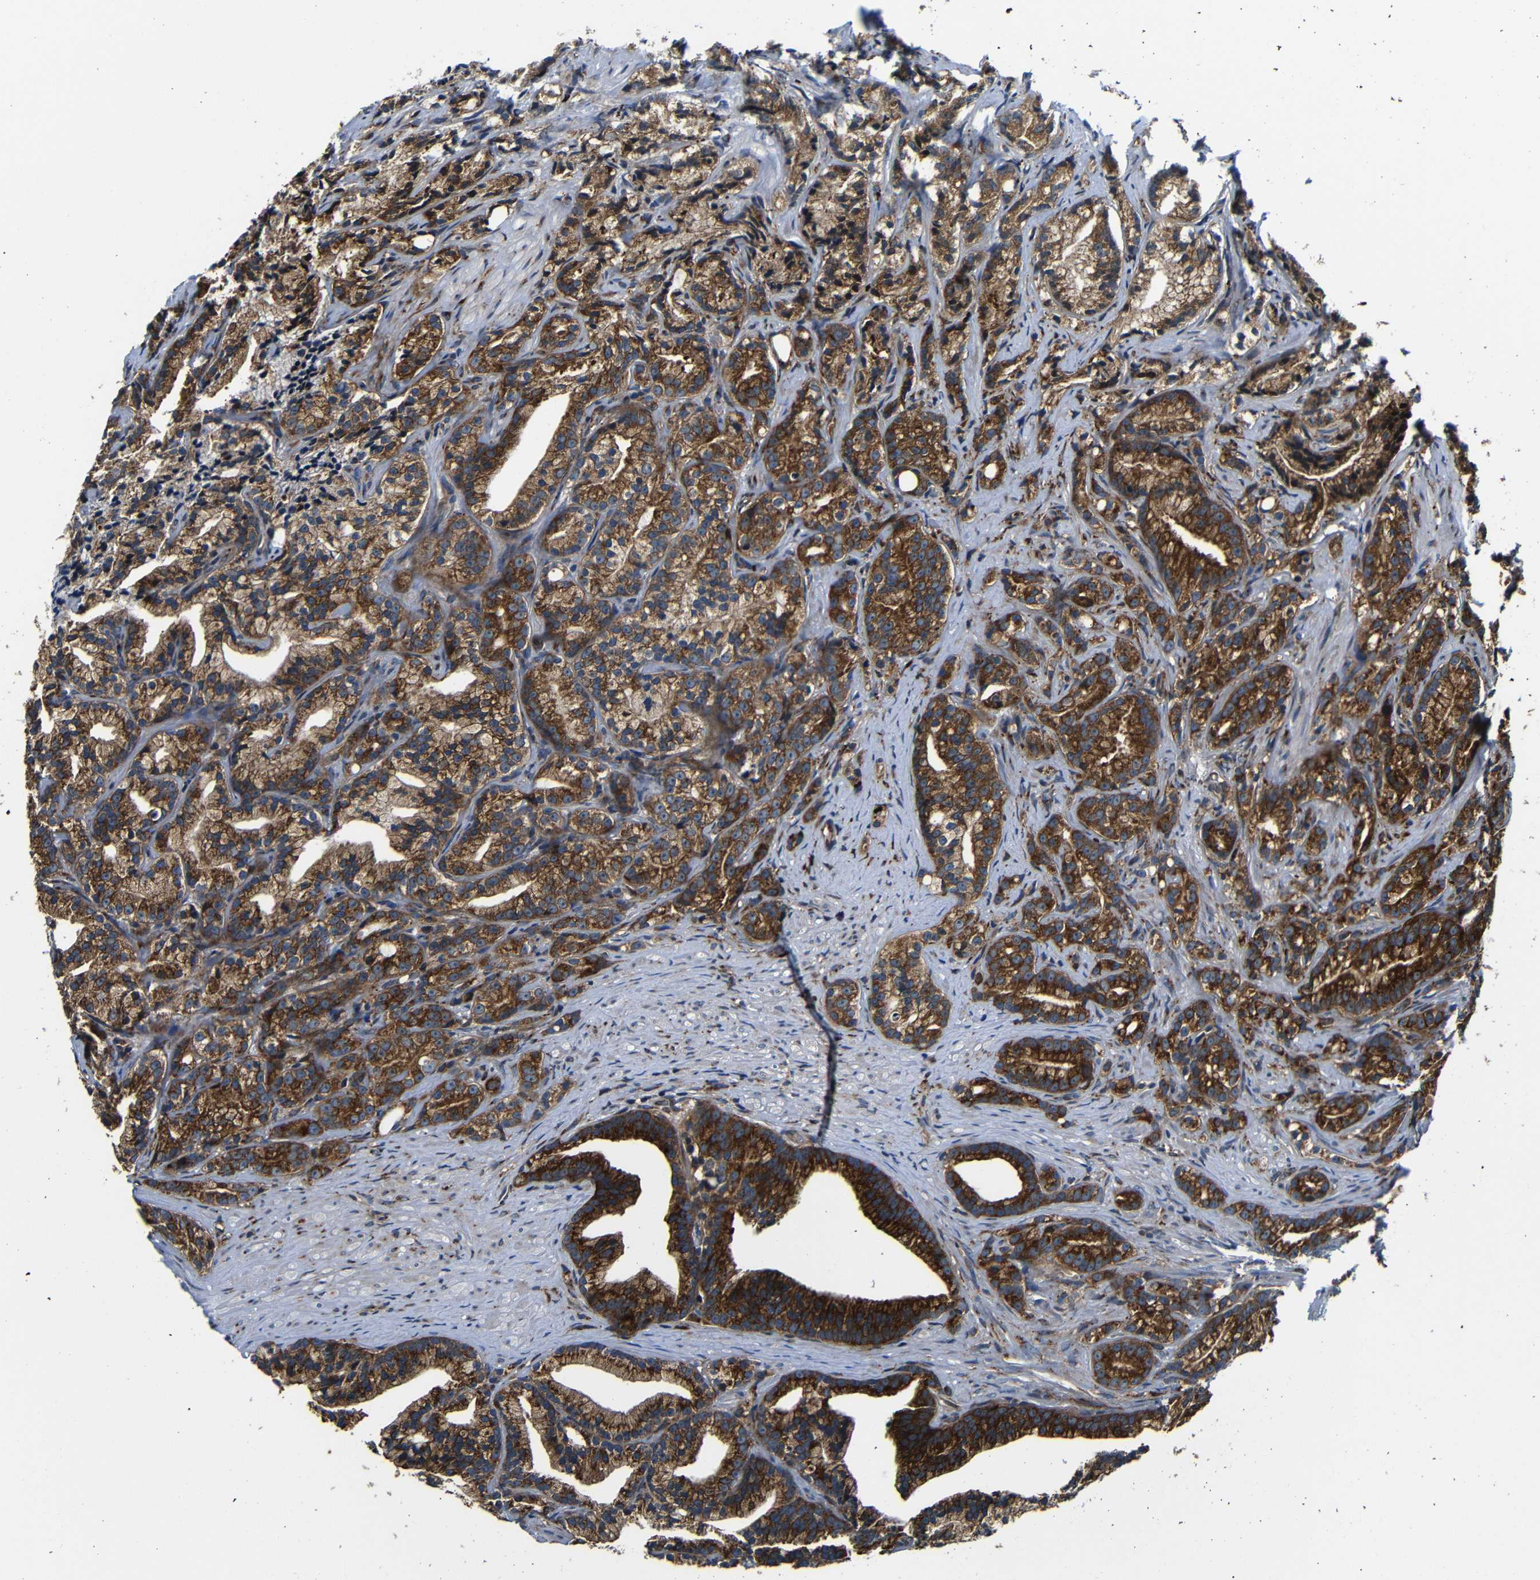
{"staining": {"intensity": "strong", "quantity": ">75%", "location": "cytoplasmic/membranous"}, "tissue": "prostate cancer", "cell_type": "Tumor cells", "image_type": "cancer", "snomed": [{"axis": "morphology", "description": "Adenocarcinoma, Low grade"}, {"axis": "topography", "description": "Prostate"}], "caption": "Protein expression analysis of human prostate cancer reveals strong cytoplasmic/membranous staining in approximately >75% of tumor cells.", "gene": "ABCE1", "patient": {"sex": "male", "age": 89}}